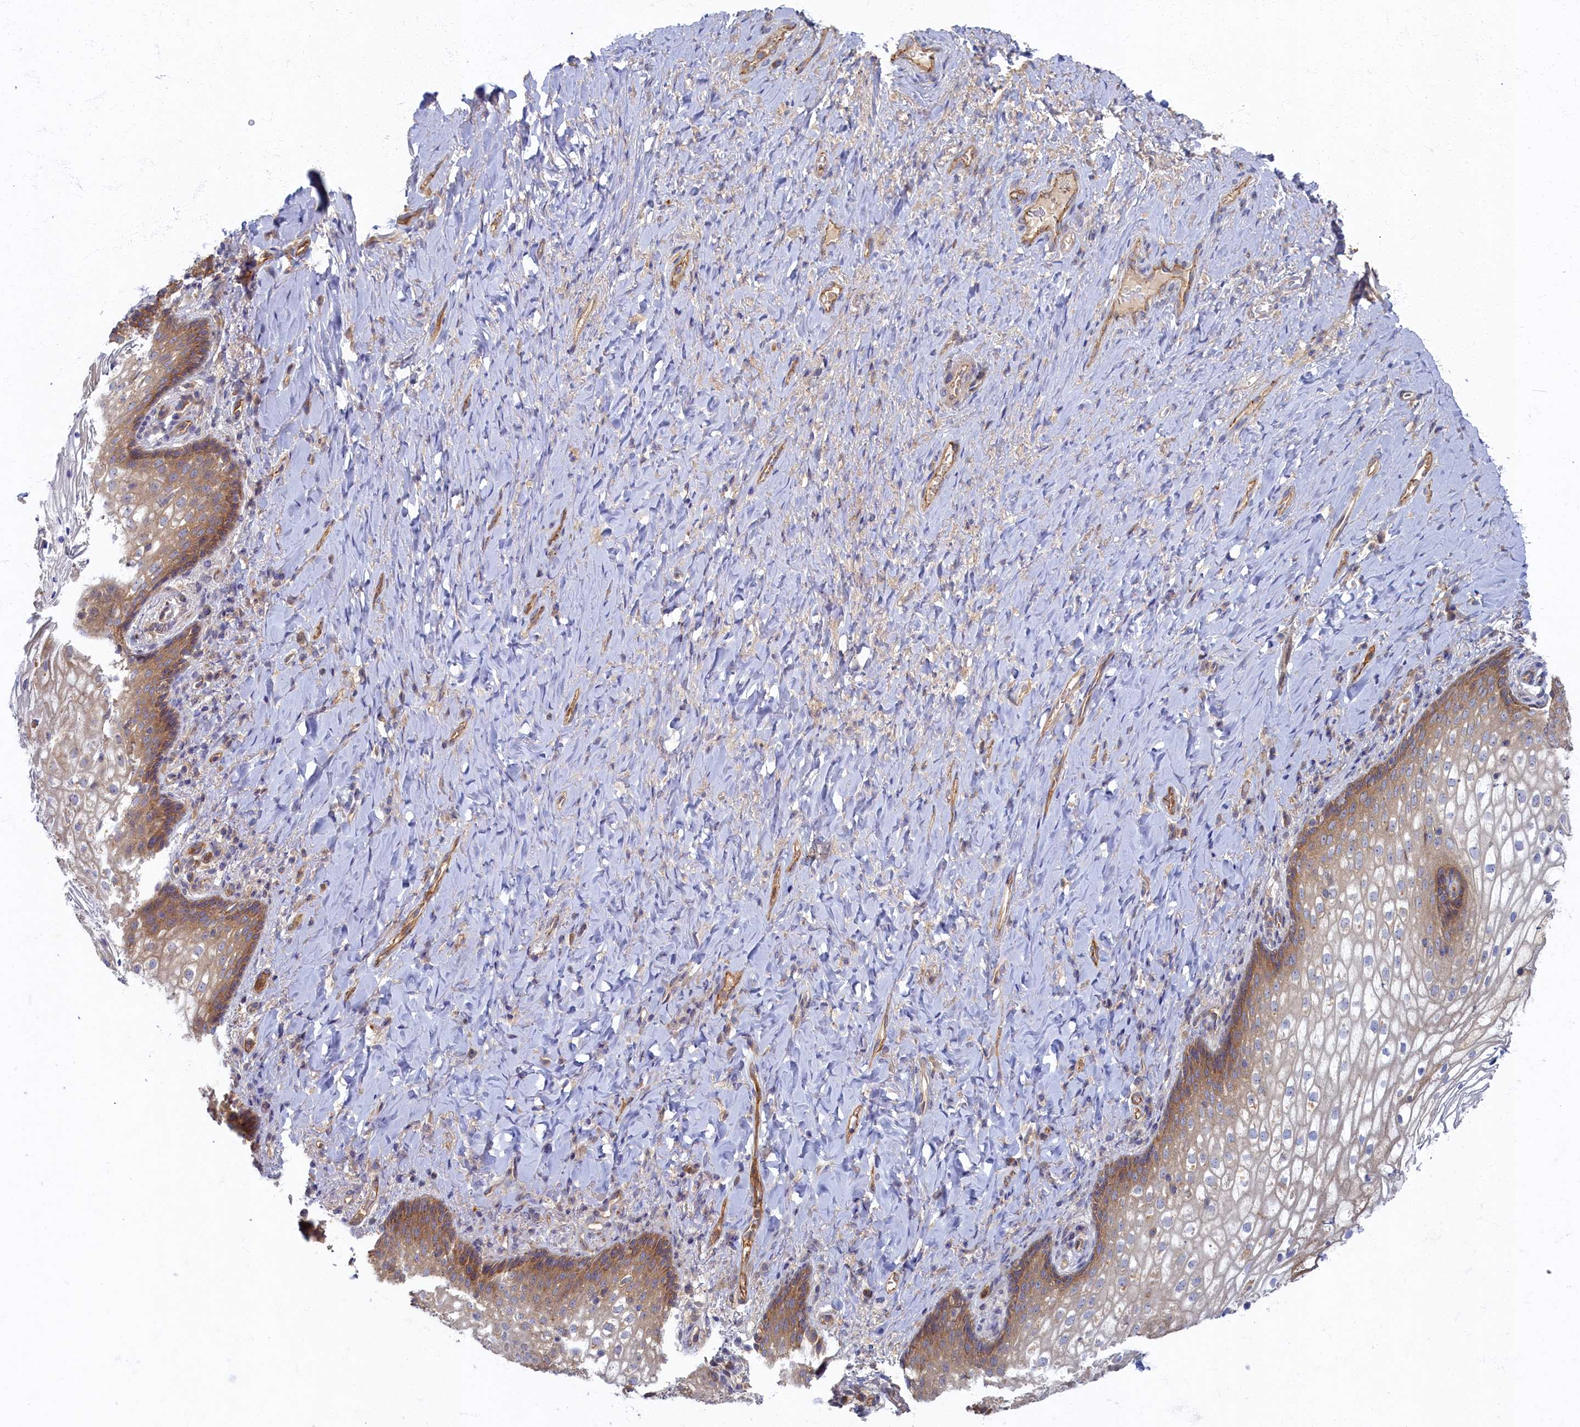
{"staining": {"intensity": "moderate", "quantity": "<25%", "location": "cytoplasmic/membranous"}, "tissue": "vagina", "cell_type": "Squamous epithelial cells", "image_type": "normal", "snomed": [{"axis": "morphology", "description": "Normal tissue, NOS"}, {"axis": "topography", "description": "Vagina"}], "caption": "DAB immunohistochemical staining of unremarkable vagina reveals moderate cytoplasmic/membranous protein expression in about <25% of squamous epithelial cells.", "gene": "PSMG2", "patient": {"sex": "female", "age": 60}}